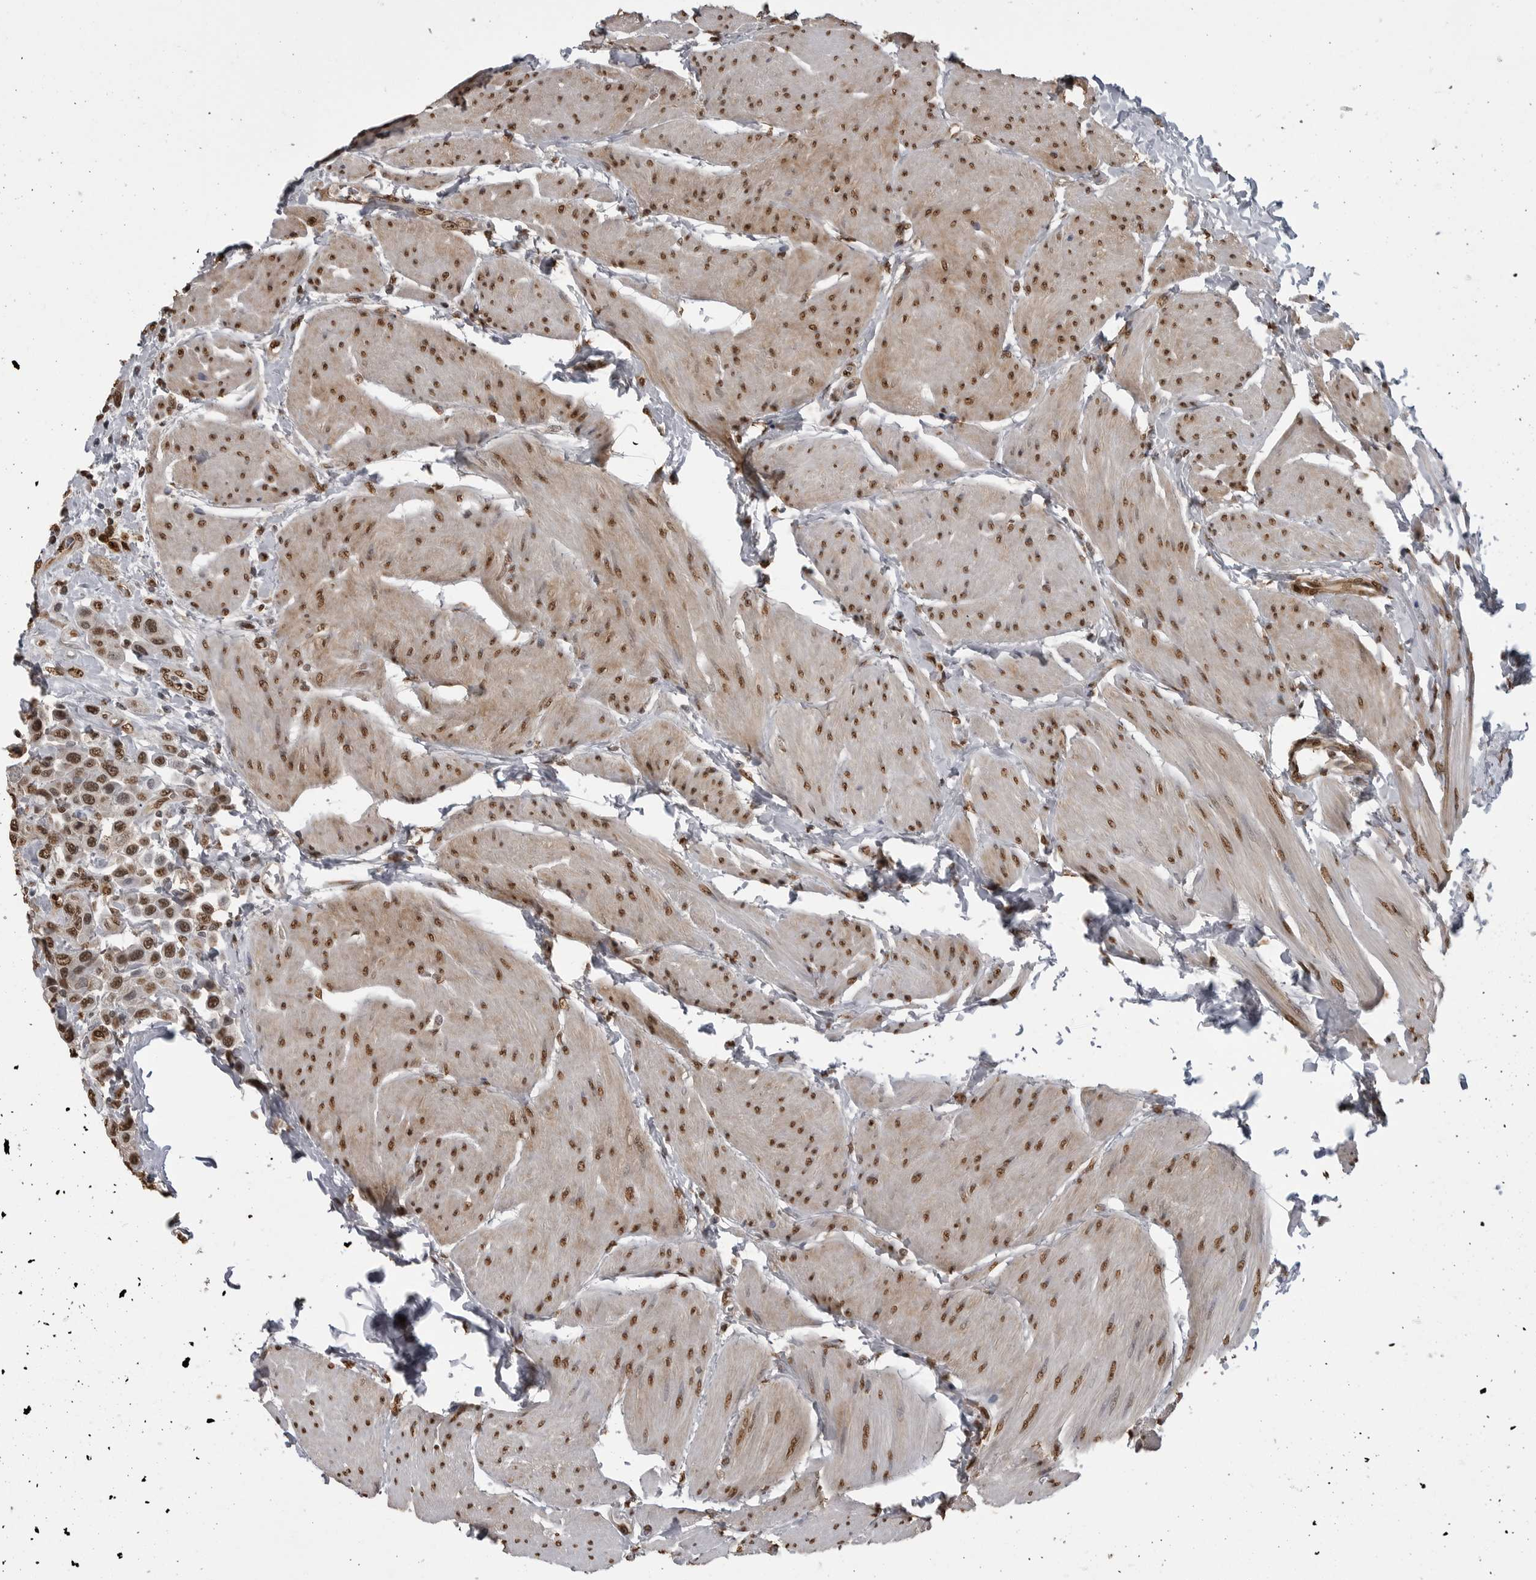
{"staining": {"intensity": "moderate", "quantity": ">75%", "location": "nuclear"}, "tissue": "urothelial cancer", "cell_type": "Tumor cells", "image_type": "cancer", "snomed": [{"axis": "morphology", "description": "Urothelial carcinoma, High grade"}, {"axis": "topography", "description": "Urinary bladder"}], "caption": "Brown immunohistochemical staining in urothelial cancer displays moderate nuclear positivity in approximately >75% of tumor cells. Immunohistochemistry (ihc) stains the protein in brown and the nuclei are stained blue.", "gene": "SMAD2", "patient": {"sex": "male", "age": 50}}